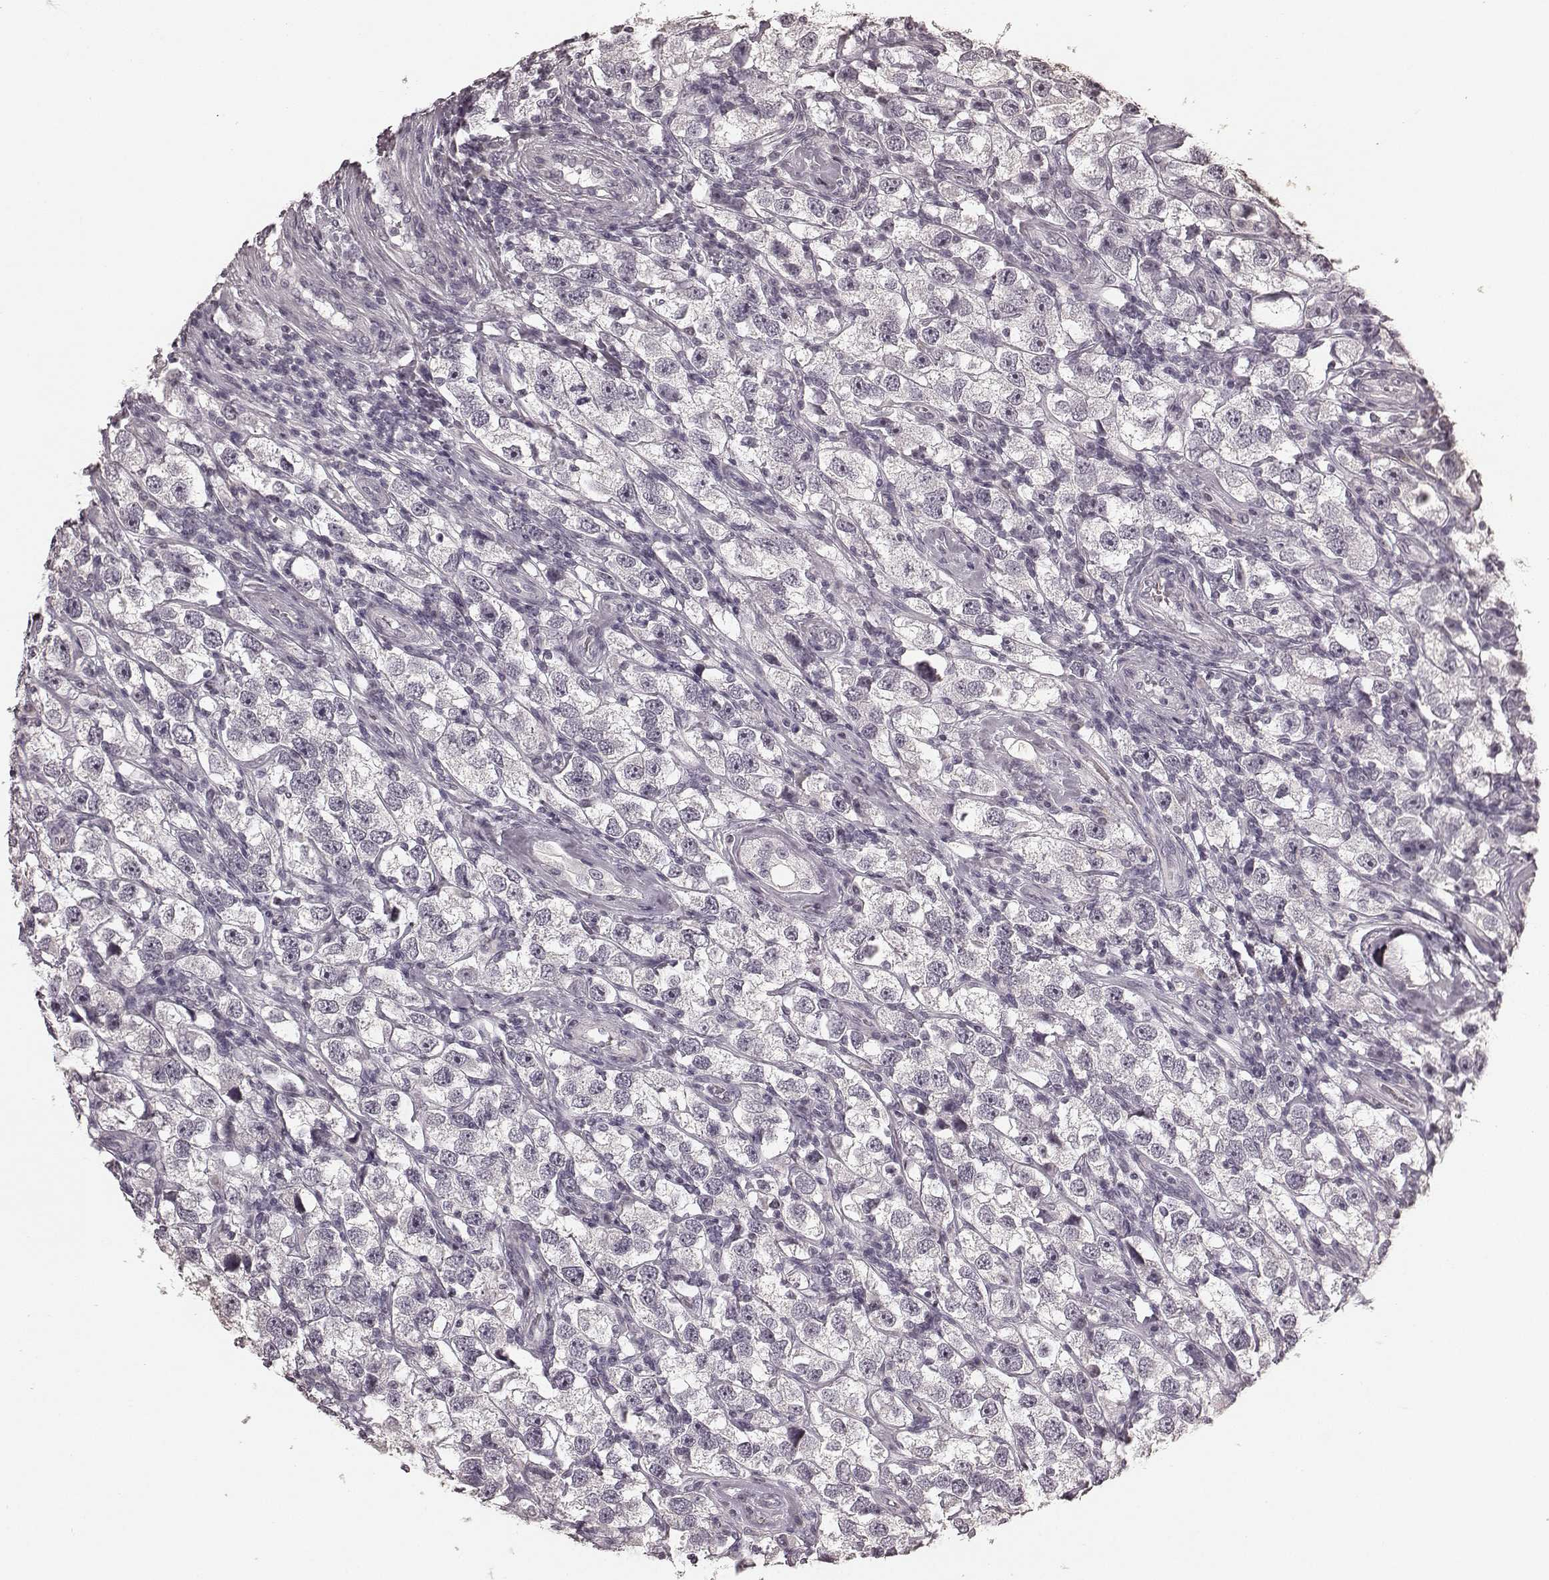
{"staining": {"intensity": "negative", "quantity": "none", "location": "none"}, "tissue": "testis cancer", "cell_type": "Tumor cells", "image_type": "cancer", "snomed": [{"axis": "morphology", "description": "Seminoma, NOS"}, {"axis": "topography", "description": "Testis"}], "caption": "High power microscopy photomicrograph of an immunohistochemistry photomicrograph of testis cancer, revealing no significant staining in tumor cells.", "gene": "RIT2", "patient": {"sex": "male", "age": 26}}